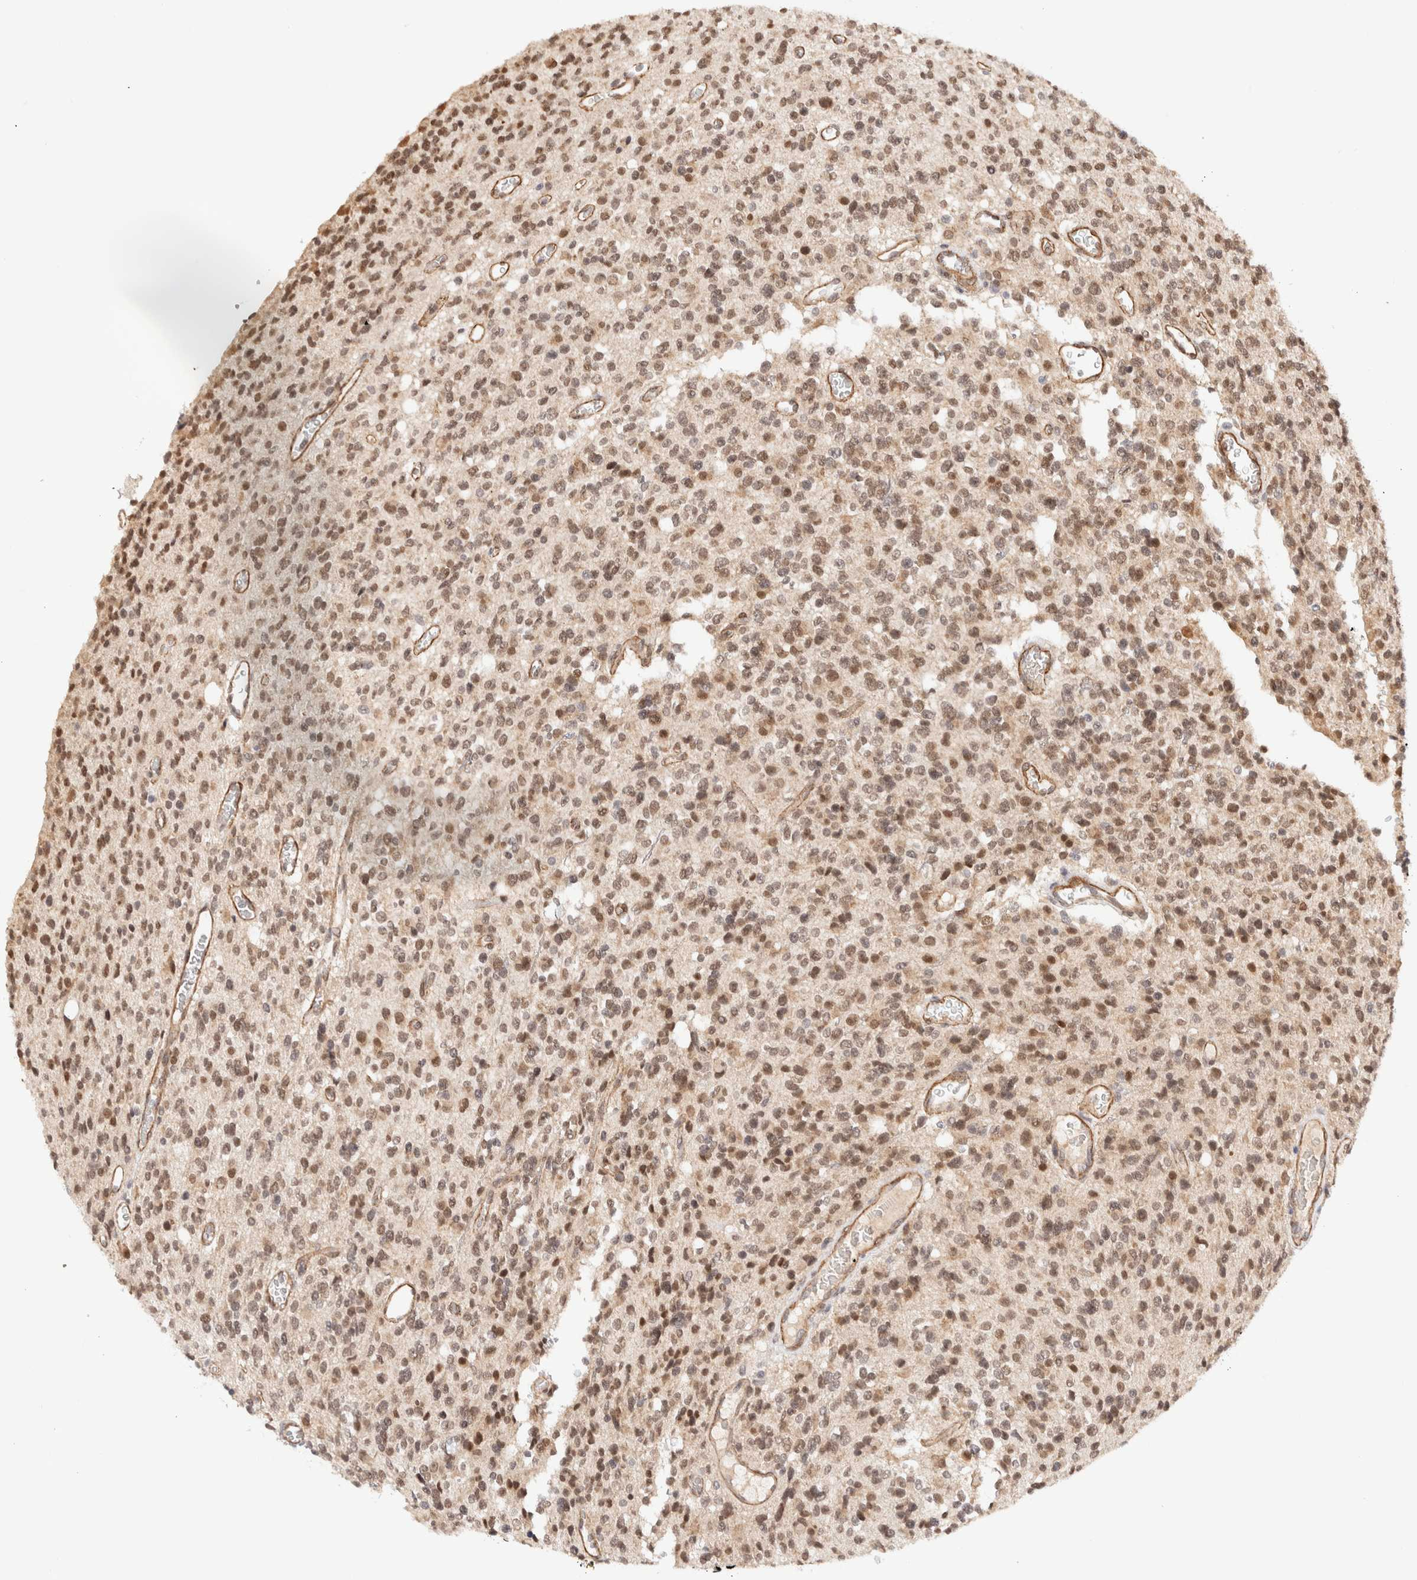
{"staining": {"intensity": "moderate", "quantity": ">75%", "location": "nuclear"}, "tissue": "glioma", "cell_type": "Tumor cells", "image_type": "cancer", "snomed": [{"axis": "morphology", "description": "Glioma, malignant, High grade"}, {"axis": "topography", "description": "Brain"}], "caption": "The immunohistochemical stain highlights moderate nuclear positivity in tumor cells of malignant glioma (high-grade) tissue.", "gene": "BRPF3", "patient": {"sex": "male", "age": 34}}